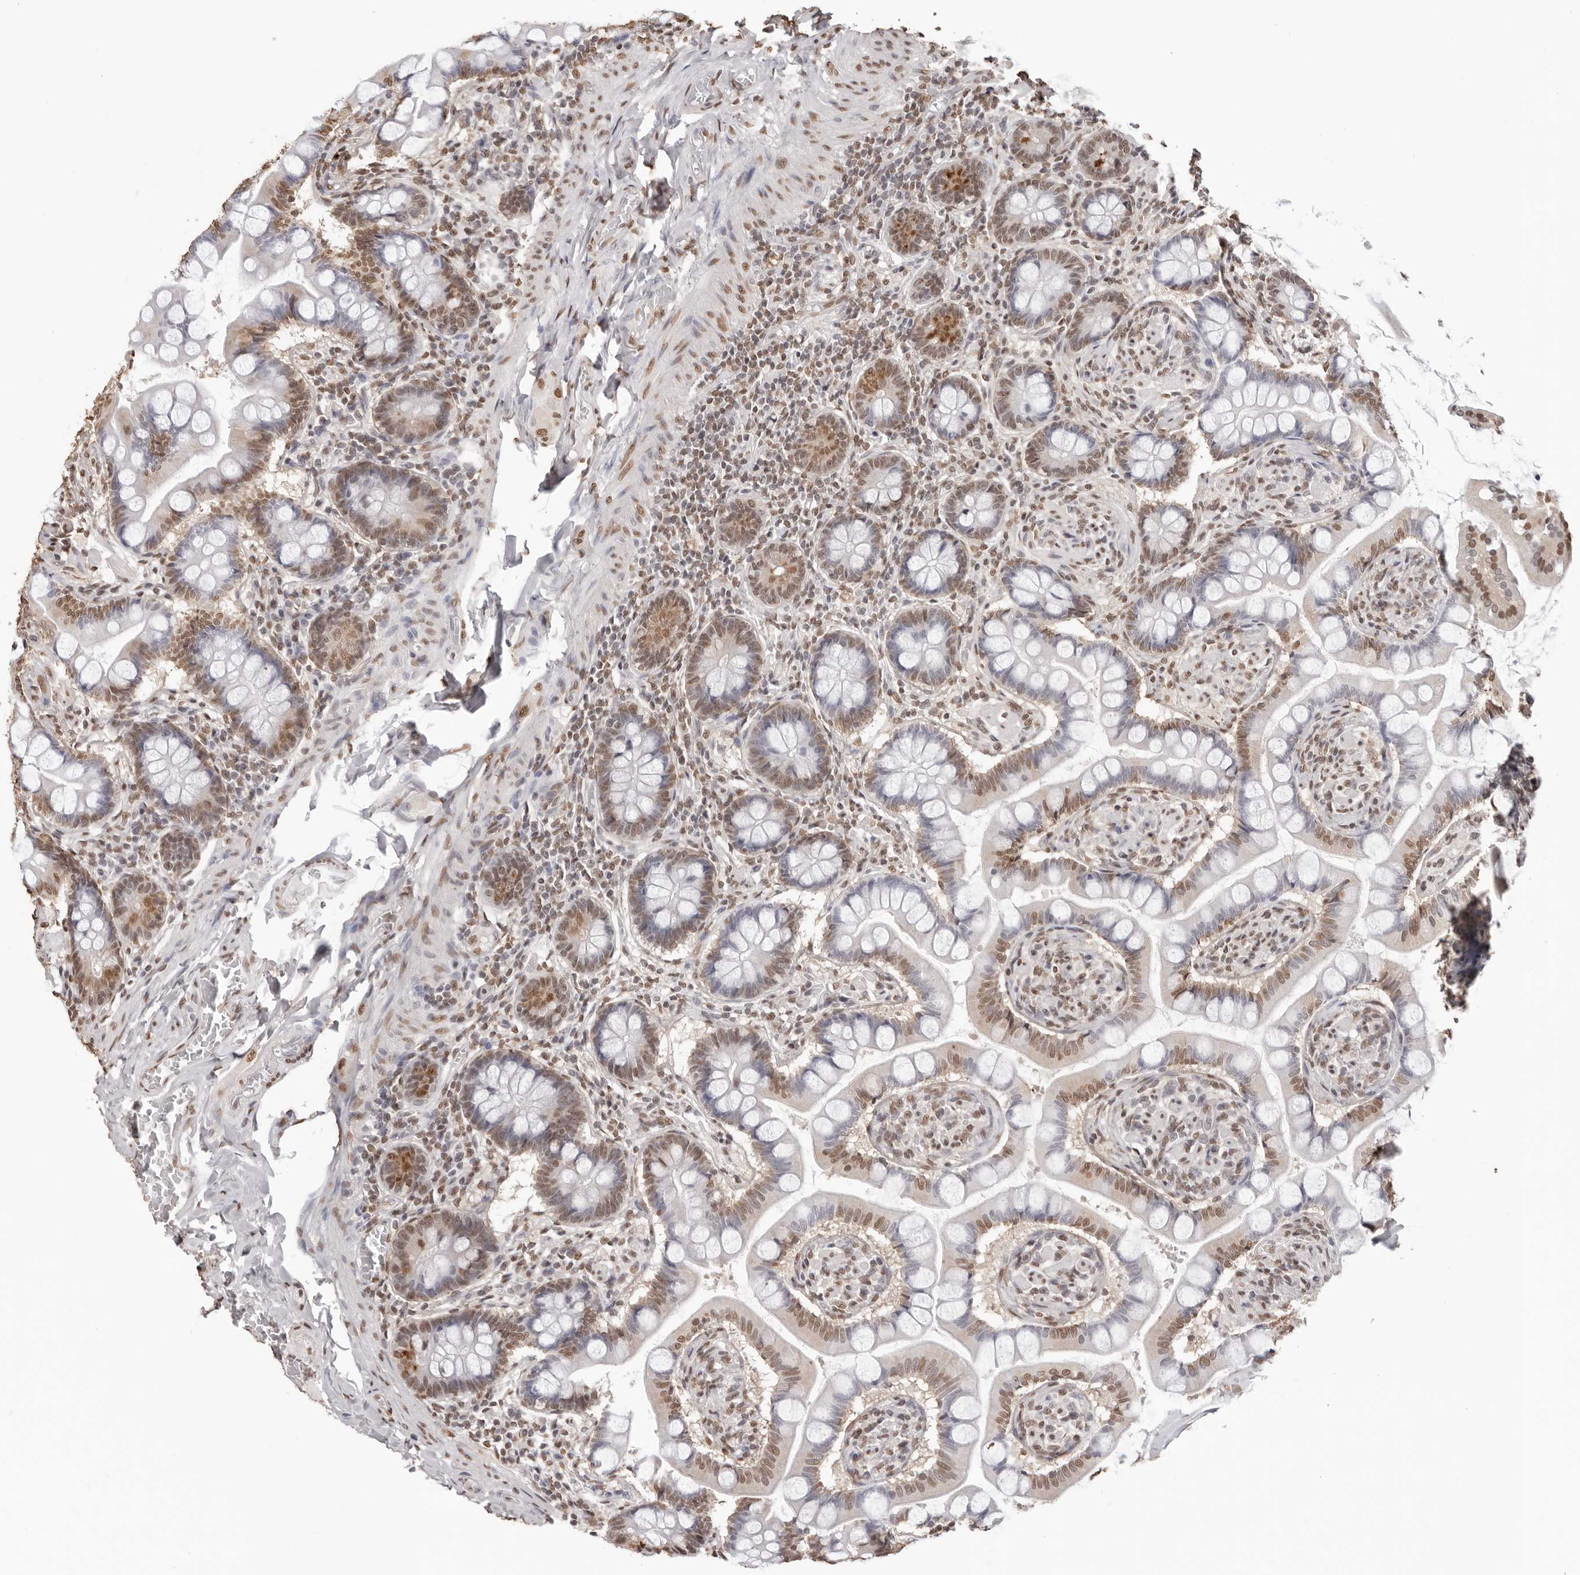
{"staining": {"intensity": "moderate", "quantity": ">75%", "location": "nuclear"}, "tissue": "small intestine", "cell_type": "Glandular cells", "image_type": "normal", "snomed": [{"axis": "morphology", "description": "Normal tissue, NOS"}, {"axis": "topography", "description": "Small intestine"}], "caption": "Protein staining exhibits moderate nuclear staining in about >75% of glandular cells in unremarkable small intestine.", "gene": "OLIG3", "patient": {"sex": "male", "age": 41}}